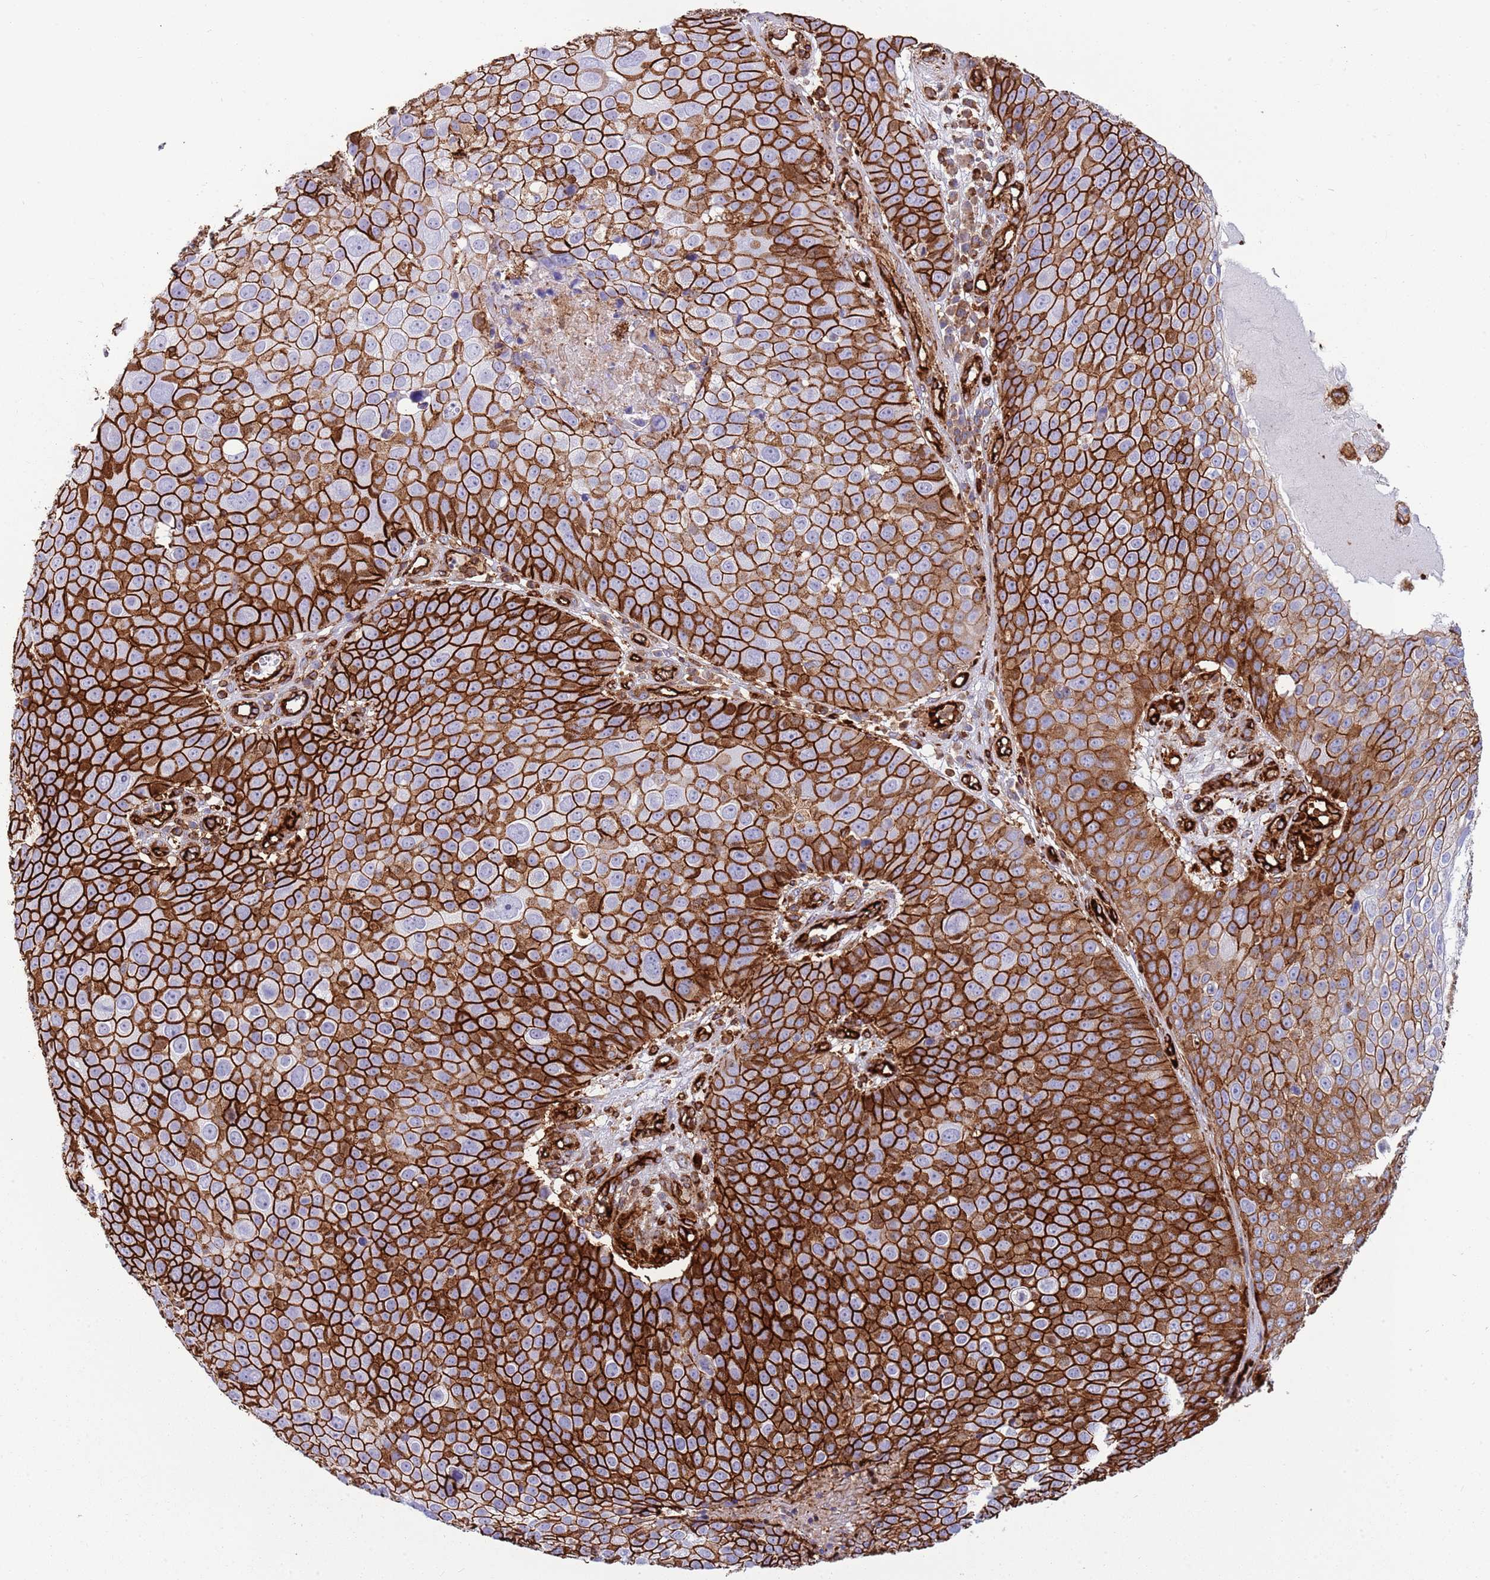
{"staining": {"intensity": "strong", "quantity": ">75%", "location": "cytoplasmic/membranous"}, "tissue": "skin cancer", "cell_type": "Tumor cells", "image_type": "cancer", "snomed": [{"axis": "morphology", "description": "Squamous cell carcinoma, NOS"}, {"axis": "topography", "description": "Skin"}], "caption": "Skin cancer tissue shows strong cytoplasmic/membranous staining in about >75% of tumor cells", "gene": "KBTBD7", "patient": {"sex": "male", "age": 71}}